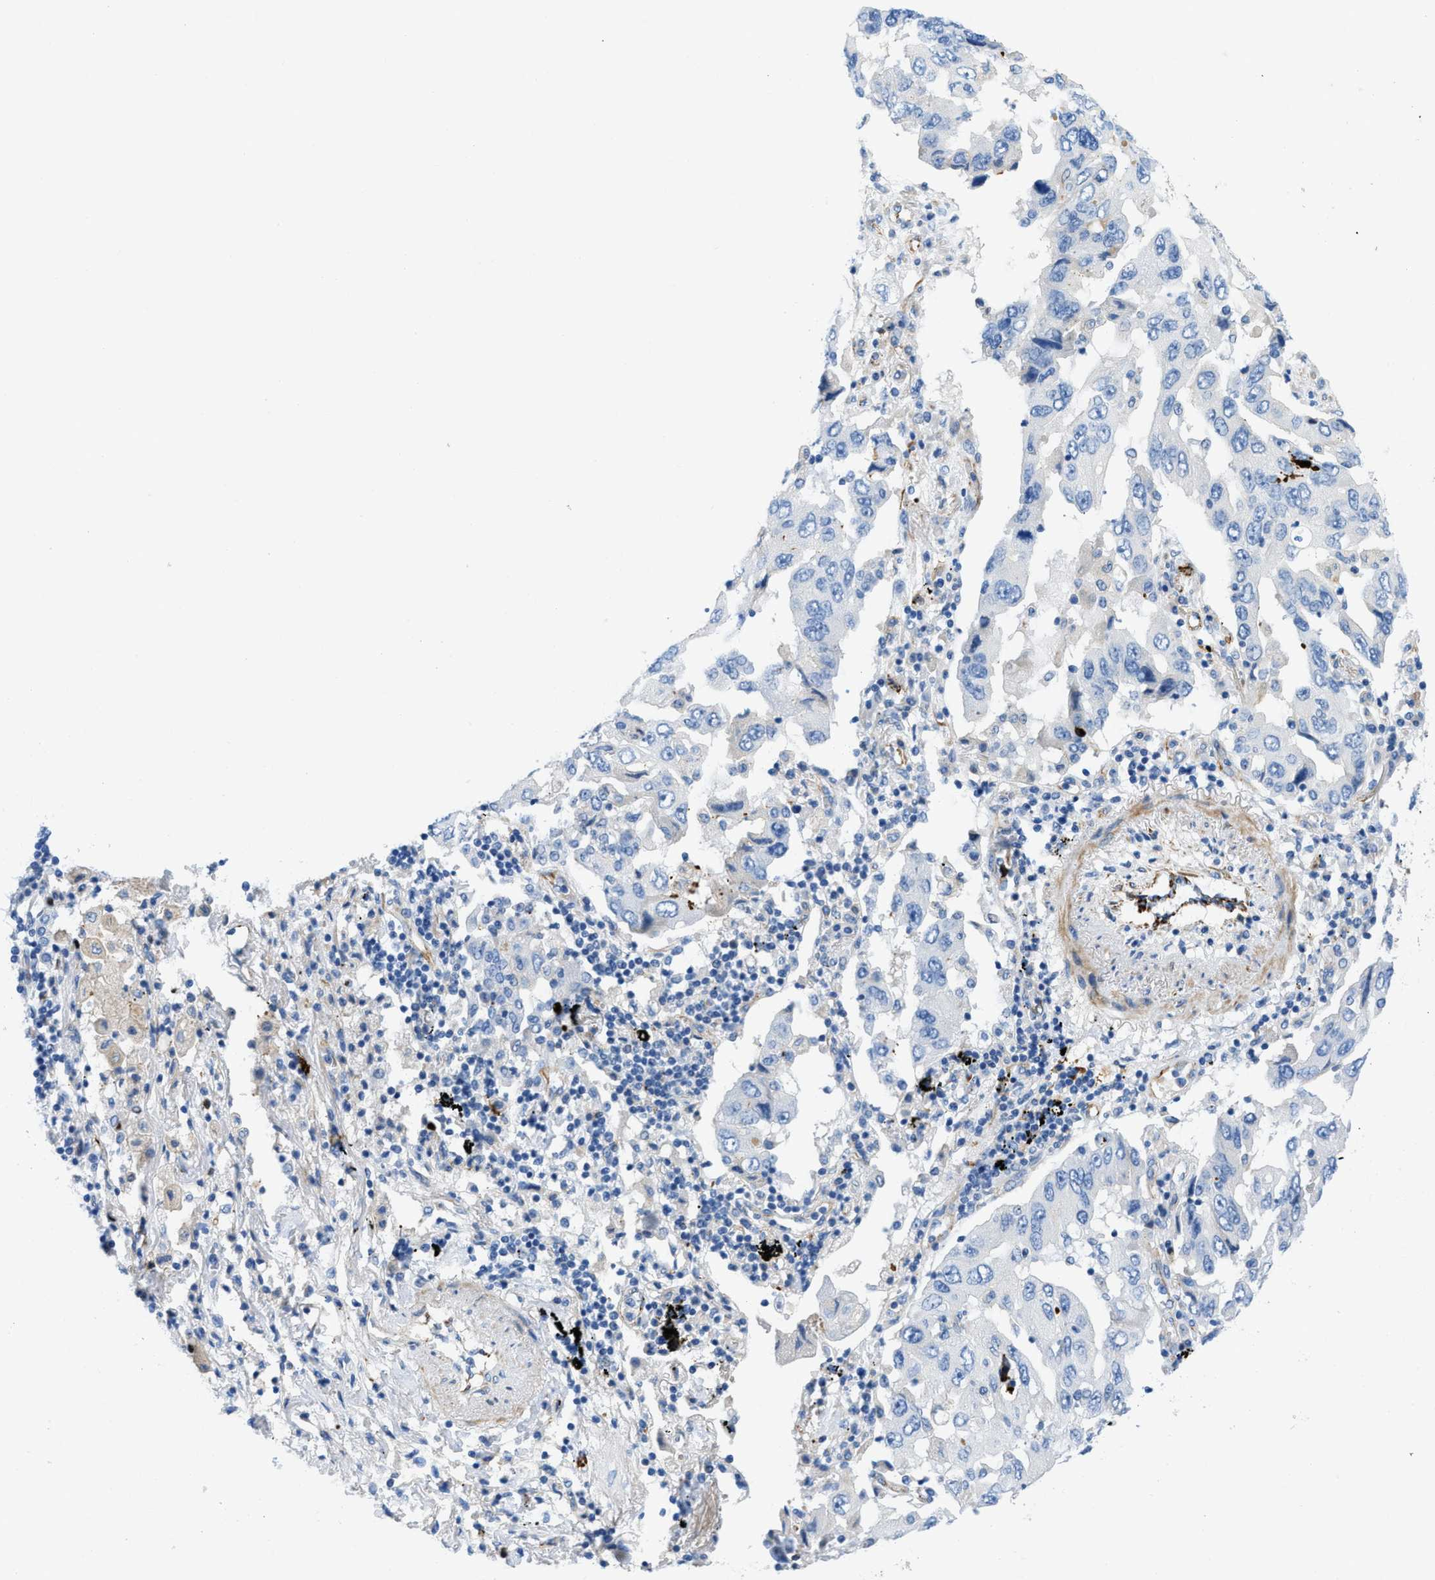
{"staining": {"intensity": "negative", "quantity": "none", "location": "none"}, "tissue": "lung cancer", "cell_type": "Tumor cells", "image_type": "cancer", "snomed": [{"axis": "morphology", "description": "Adenocarcinoma, NOS"}, {"axis": "topography", "description": "Lung"}], "caption": "An IHC micrograph of lung adenocarcinoma is shown. There is no staining in tumor cells of lung adenocarcinoma.", "gene": "XCR1", "patient": {"sex": "female", "age": 65}}